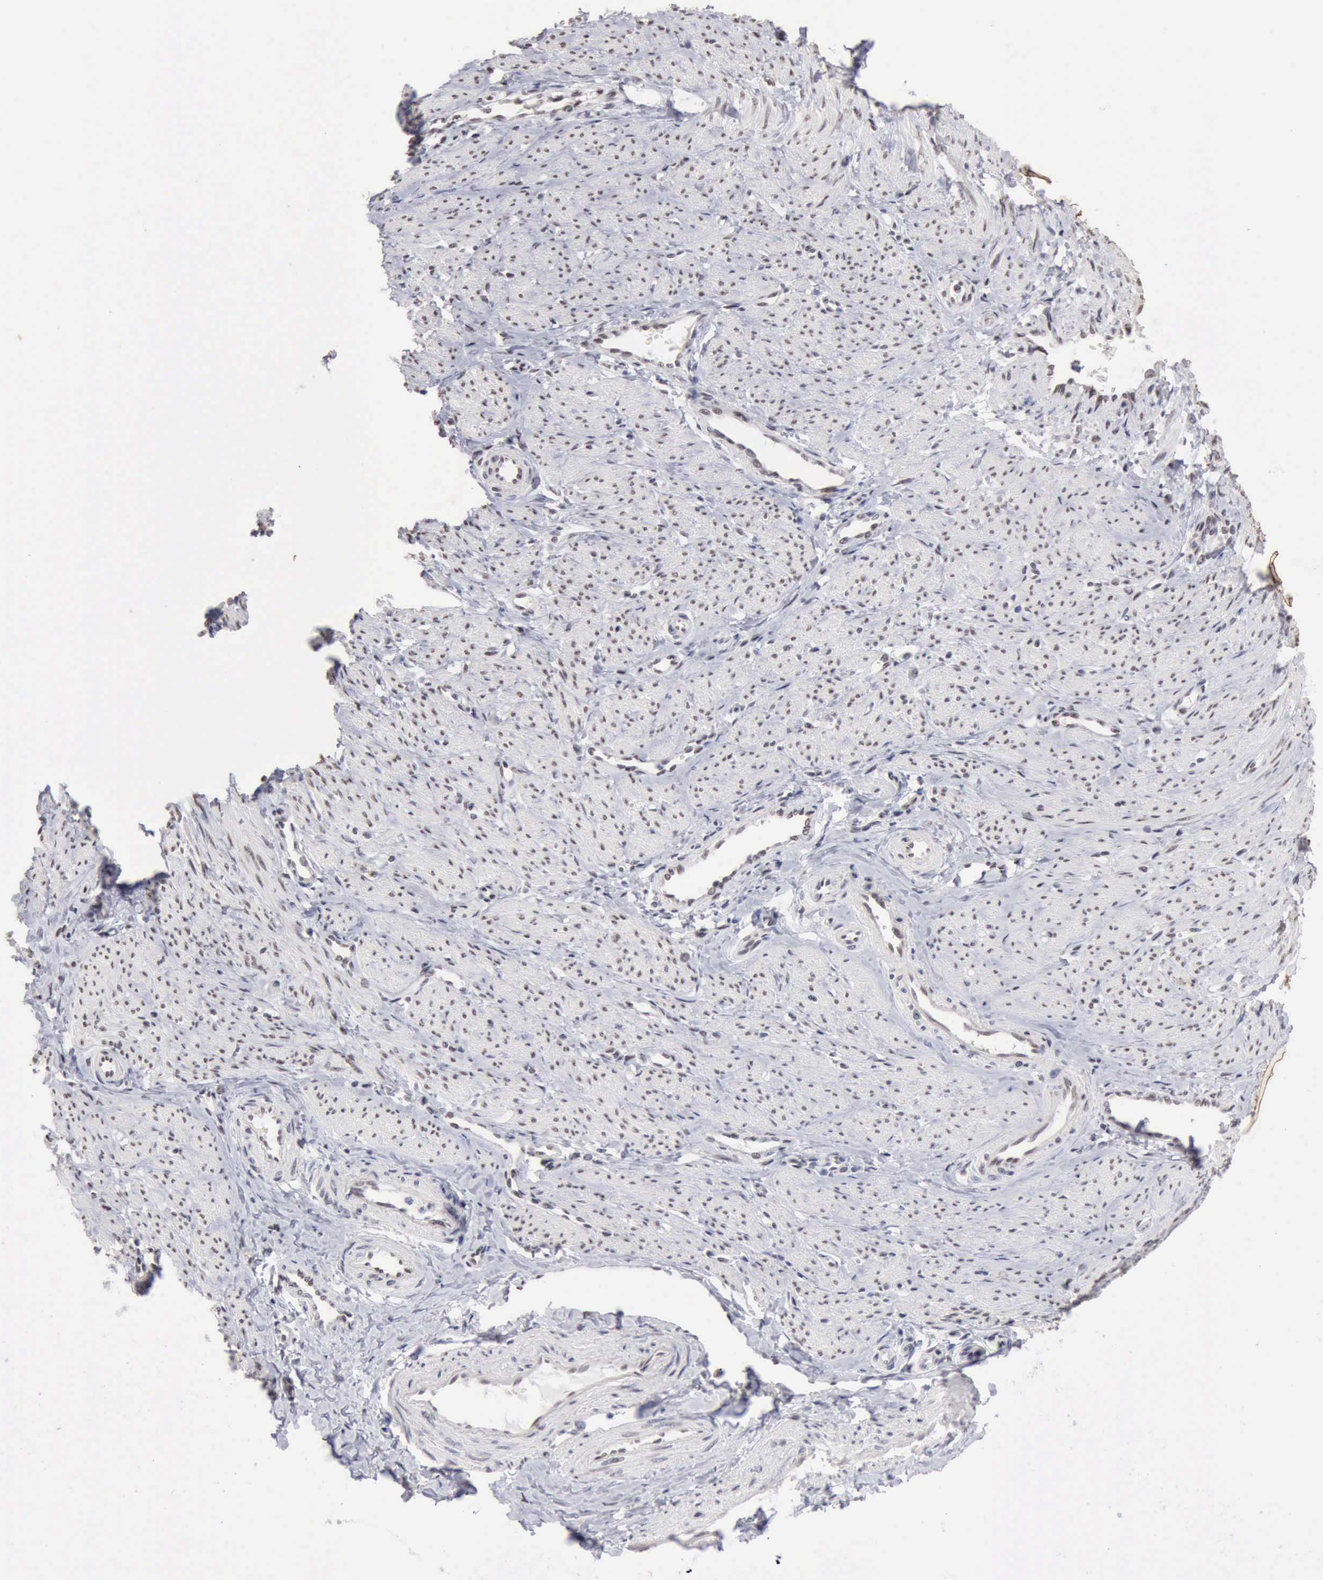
{"staining": {"intensity": "weak", "quantity": "25%-75%", "location": "nuclear"}, "tissue": "smooth muscle", "cell_type": "Smooth muscle cells", "image_type": "normal", "snomed": [{"axis": "morphology", "description": "Normal tissue, NOS"}, {"axis": "topography", "description": "Smooth muscle"}, {"axis": "topography", "description": "Uterus"}], "caption": "An image showing weak nuclear expression in approximately 25%-75% of smooth muscle cells in benign smooth muscle, as visualized by brown immunohistochemical staining.", "gene": "TAF1", "patient": {"sex": "female", "age": 39}}